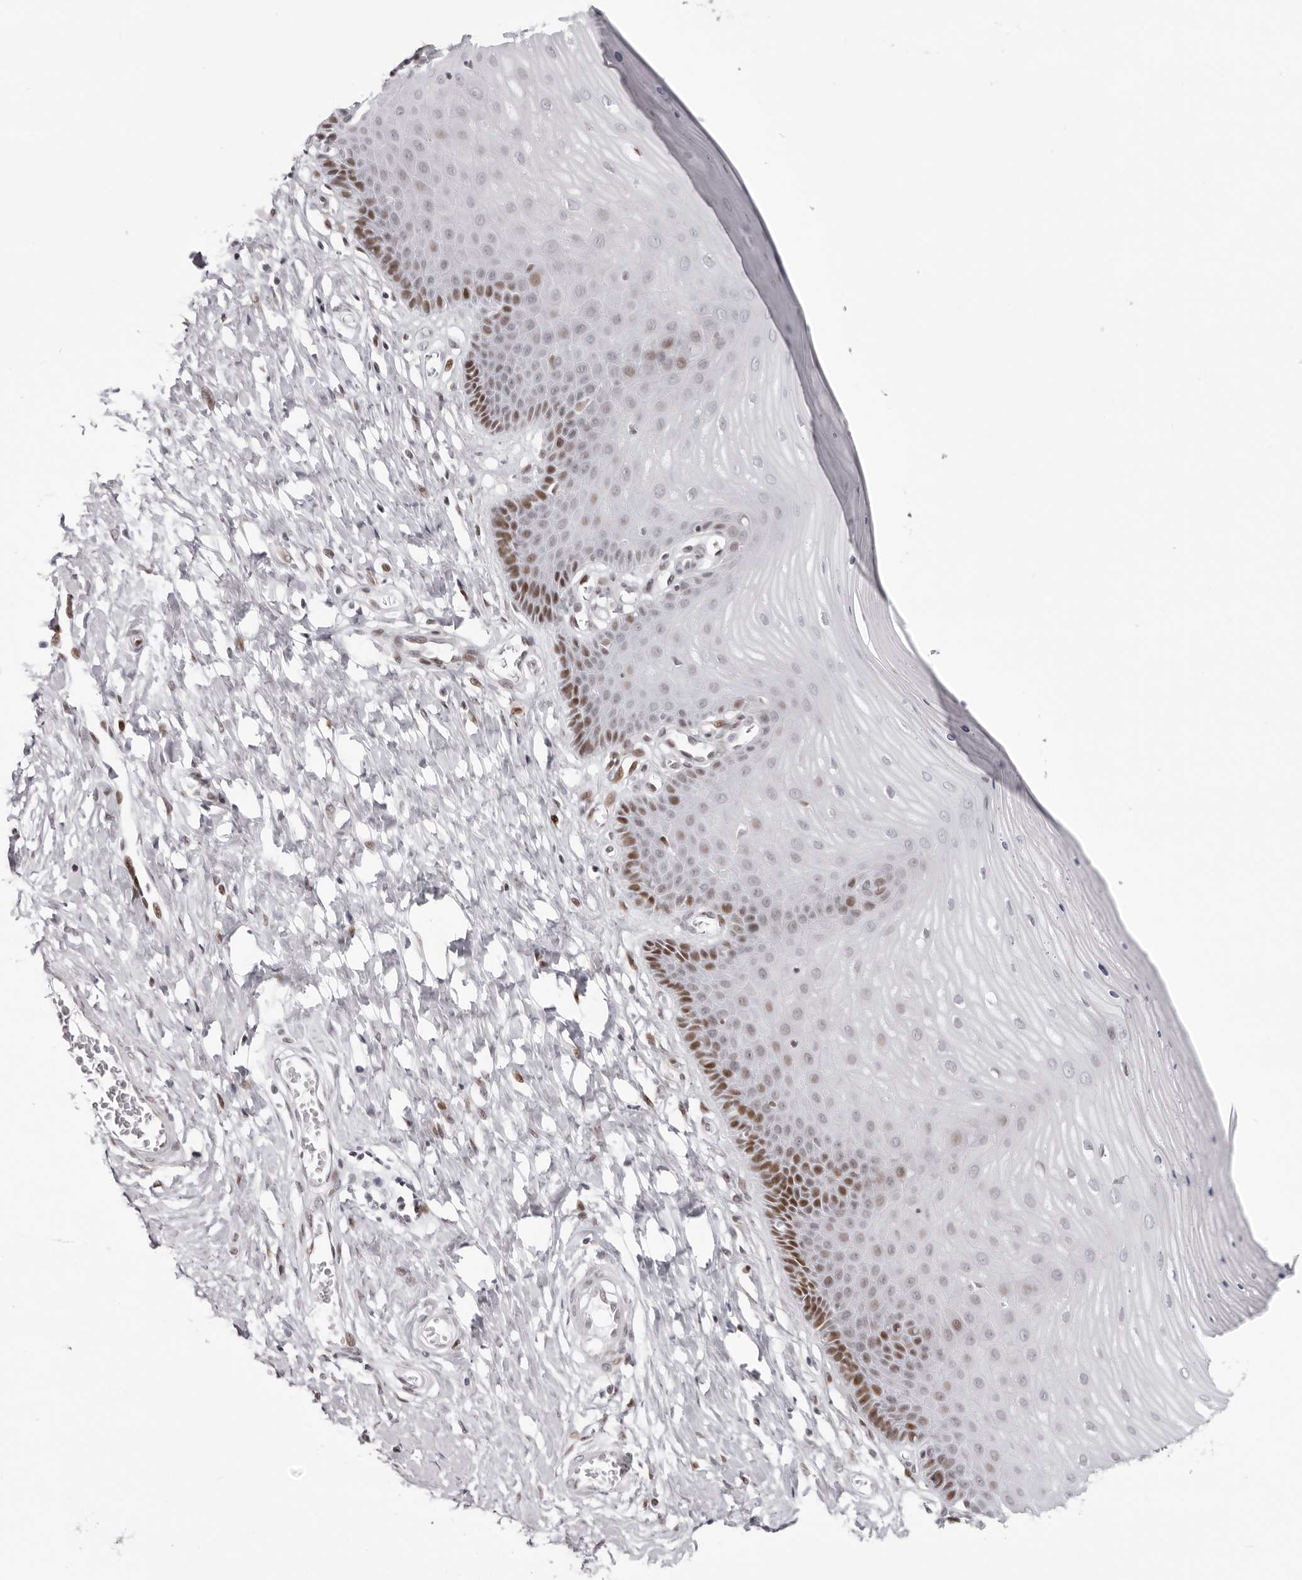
{"staining": {"intensity": "moderate", "quantity": "25%-75%", "location": "nuclear"}, "tissue": "cervix", "cell_type": "Glandular cells", "image_type": "normal", "snomed": [{"axis": "morphology", "description": "Normal tissue, NOS"}, {"axis": "topography", "description": "Cervix"}], "caption": "Immunohistochemical staining of unremarkable human cervix demonstrates 25%-75% levels of moderate nuclear protein positivity in approximately 25%-75% of glandular cells. The staining is performed using DAB brown chromogen to label protein expression. The nuclei are counter-stained blue using hematoxylin.", "gene": "NTPCR", "patient": {"sex": "female", "age": 55}}